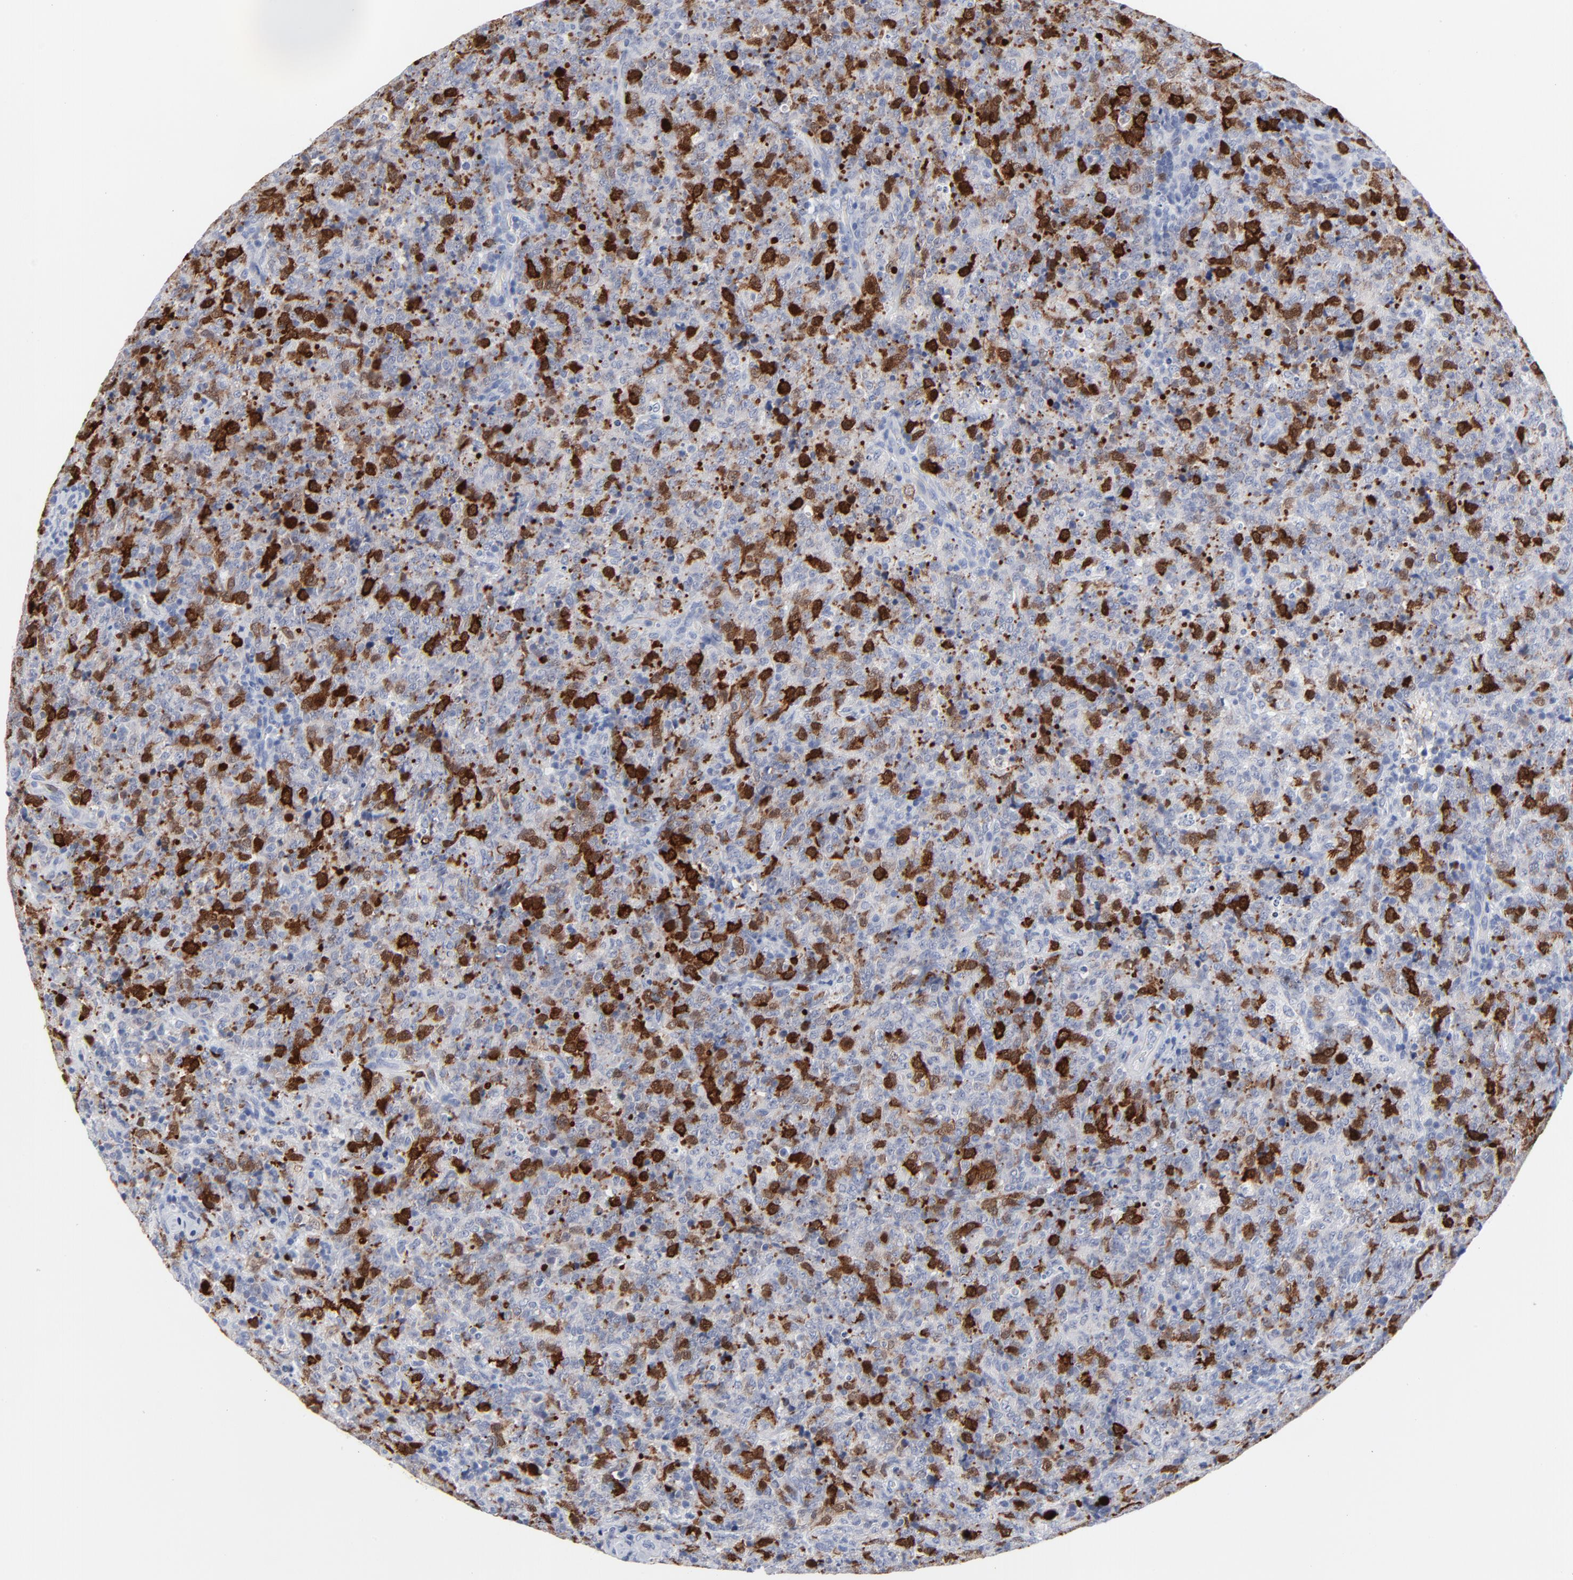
{"staining": {"intensity": "strong", "quantity": "25%-75%", "location": "cytoplasmic/membranous,nuclear"}, "tissue": "lymphoma", "cell_type": "Tumor cells", "image_type": "cancer", "snomed": [{"axis": "morphology", "description": "Malignant lymphoma, non-Hodgkin's type, High grade"}, {"axis": "topography", "description": "Tonsil"}], "caption": "The image shows a brown stain indicating the presence of a protein in the cytoplasmic/membranous and nuclear of tumor cells in lymphoma.", "gene": "CDK1", "patient": {"sex": "female", "age": 36}}